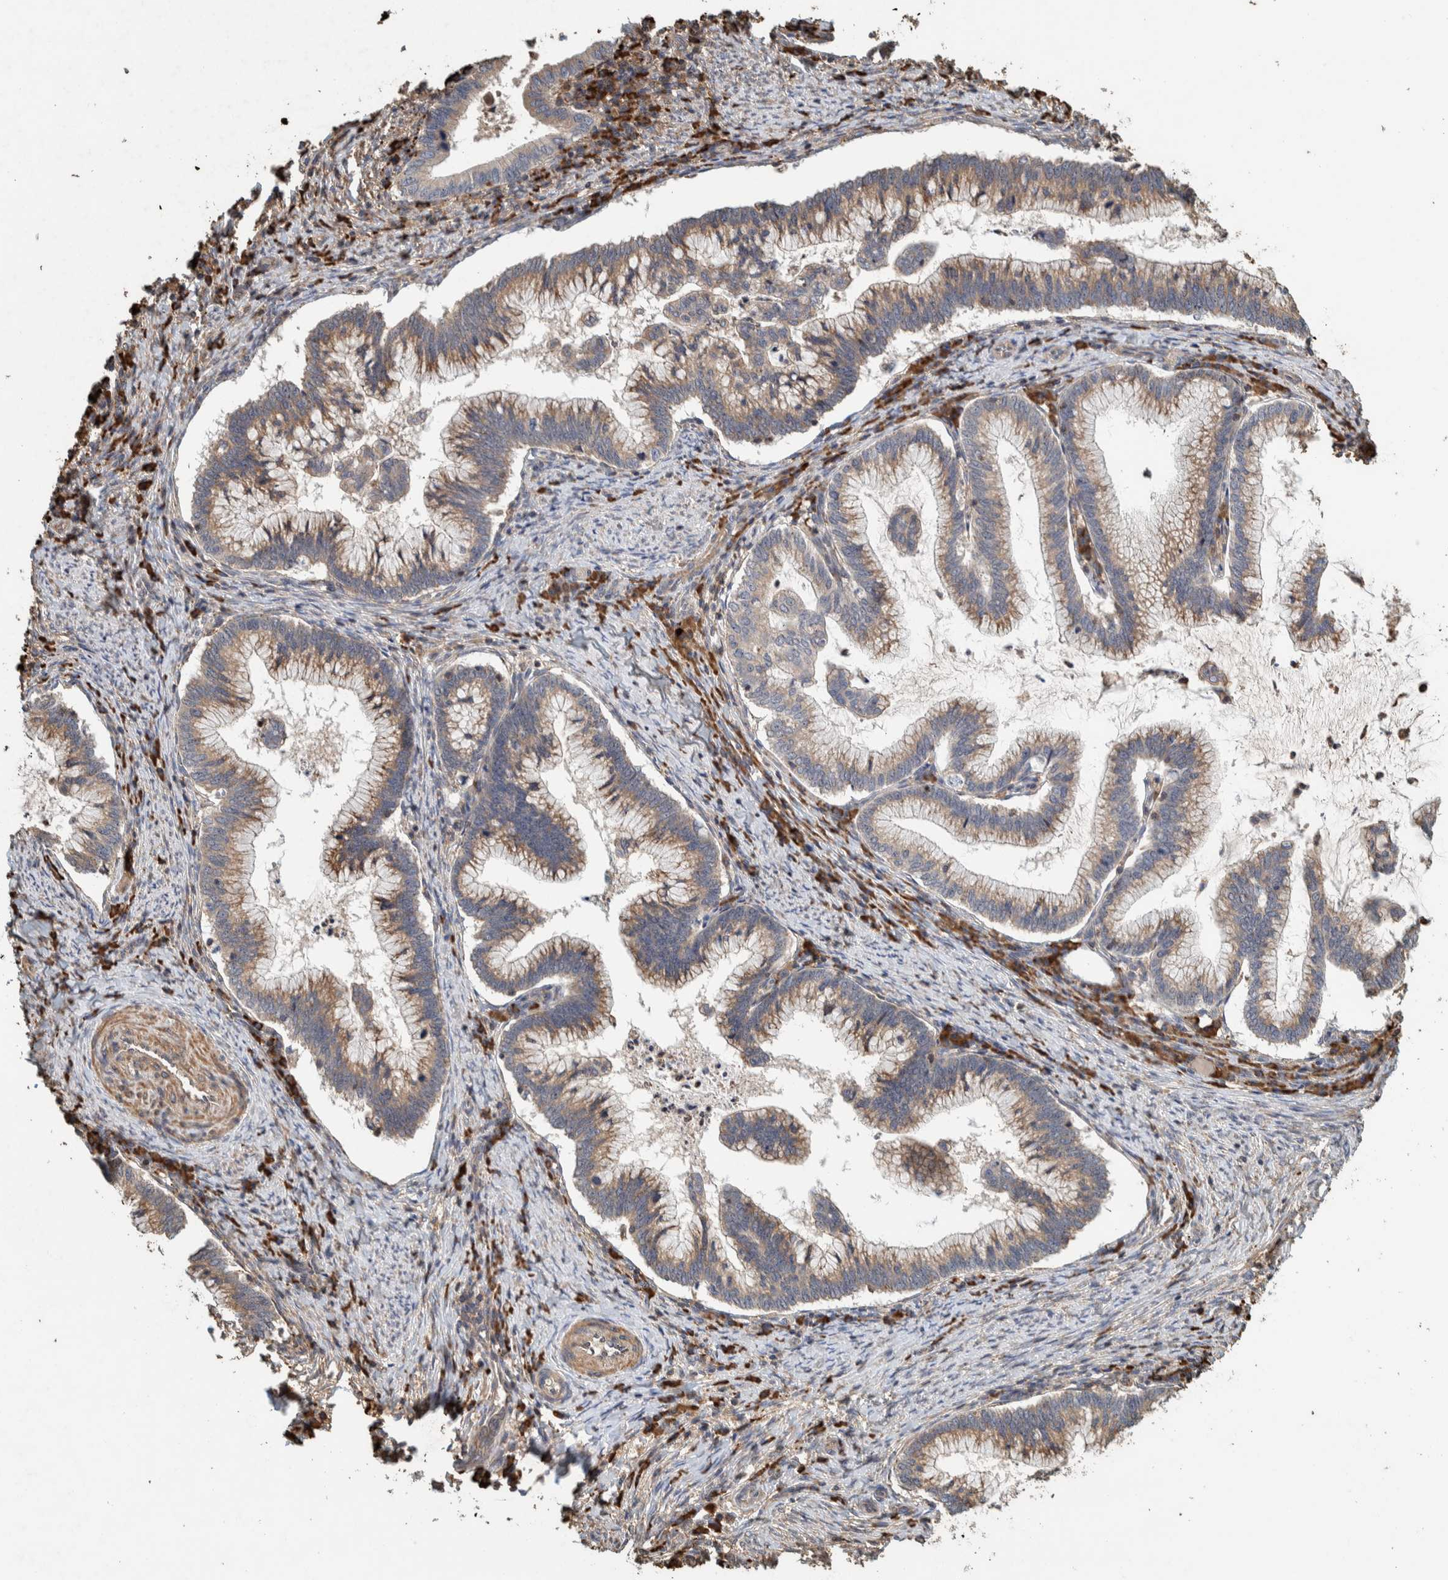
{"staining": {"intensity": "moderate", "quantity": ">75%", "location": "cytoplasmic/membranous"}, "tissue": "cervical cancer", "cell_type": "Tumor cells", "image_type": "cancer", "snomed": [{"axis": "morphology", "description": "Adenocarcinoma, NOS"}, {"axis": "topography", "description": "Cervix"}], "caption": "High-magnification brightfield microscopy of adenocarcinoma (cervical) stained with DAB (3,3'-diaminobenzidine) (brown) and counterstained with hematoxylin (blue). tumor cells exhibit moderate cytoplasmic/membranous expression is seen in approximately>75% of cells.", "gene": "PLA2G3", "patient": {"sex": "female", "age": 36}}